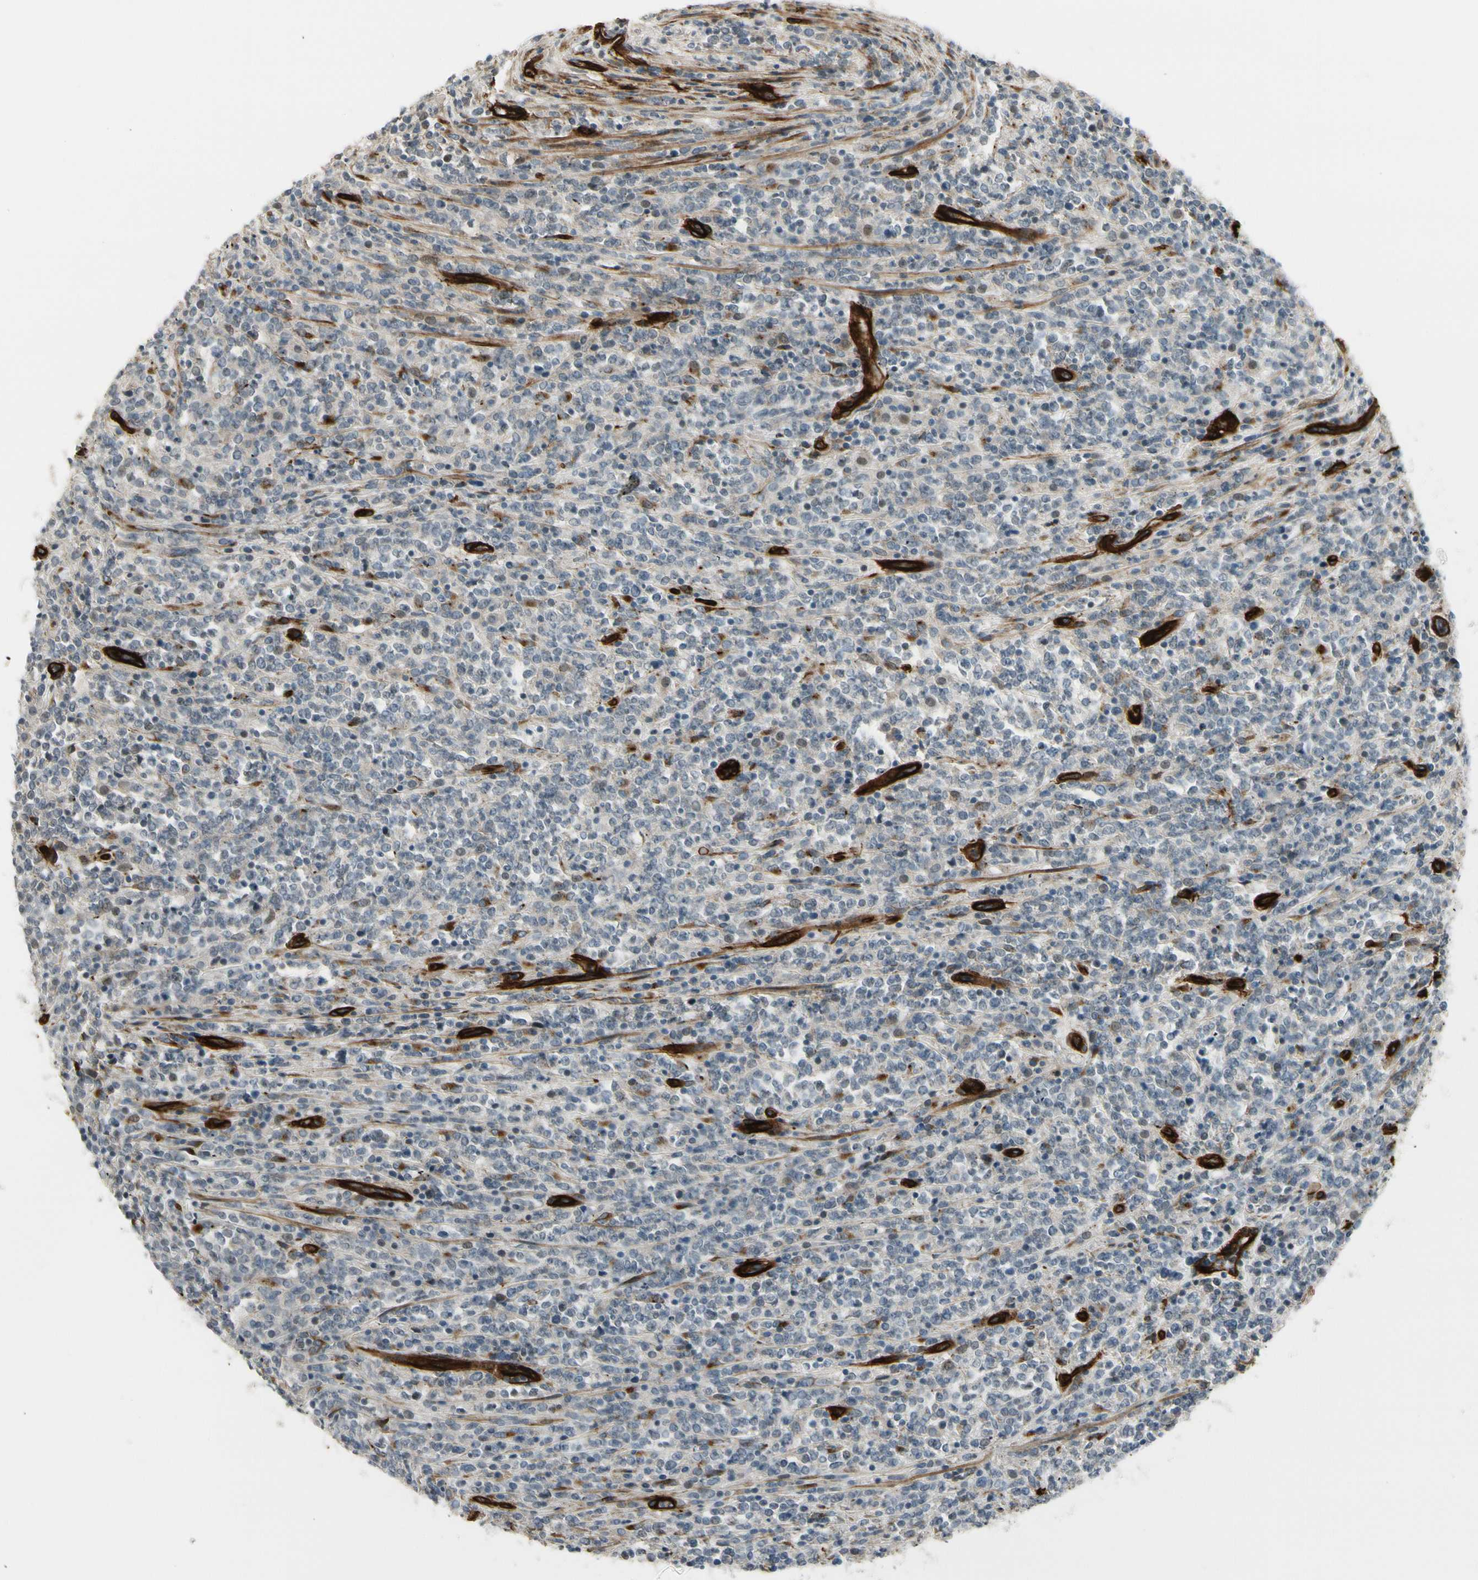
{"staining": {"intensity": "negative", "quantity": "none", "location": "none"}, "tissue": "lymphoma", "cell_type": "Tumor cells", "image_type": "cancer", "snomed": [{"axis": "morphology", "description": "Malignant lymphoma, non-Hodgkin's type, High grade"}, {"axis": "topography", "description": "Soft tissue"}], "caption": "High magnification brightfield microscopy of high-grade malignant lymphoma, non-Hodgkin's type stained with DAB (3,3'-diaminobenzidine) (brown) and counterstained with hematoxylin (blue): tumor cells show no significant positivity.", "gene": "MCAM", "patient": {"sex": "male", "age": 18}}